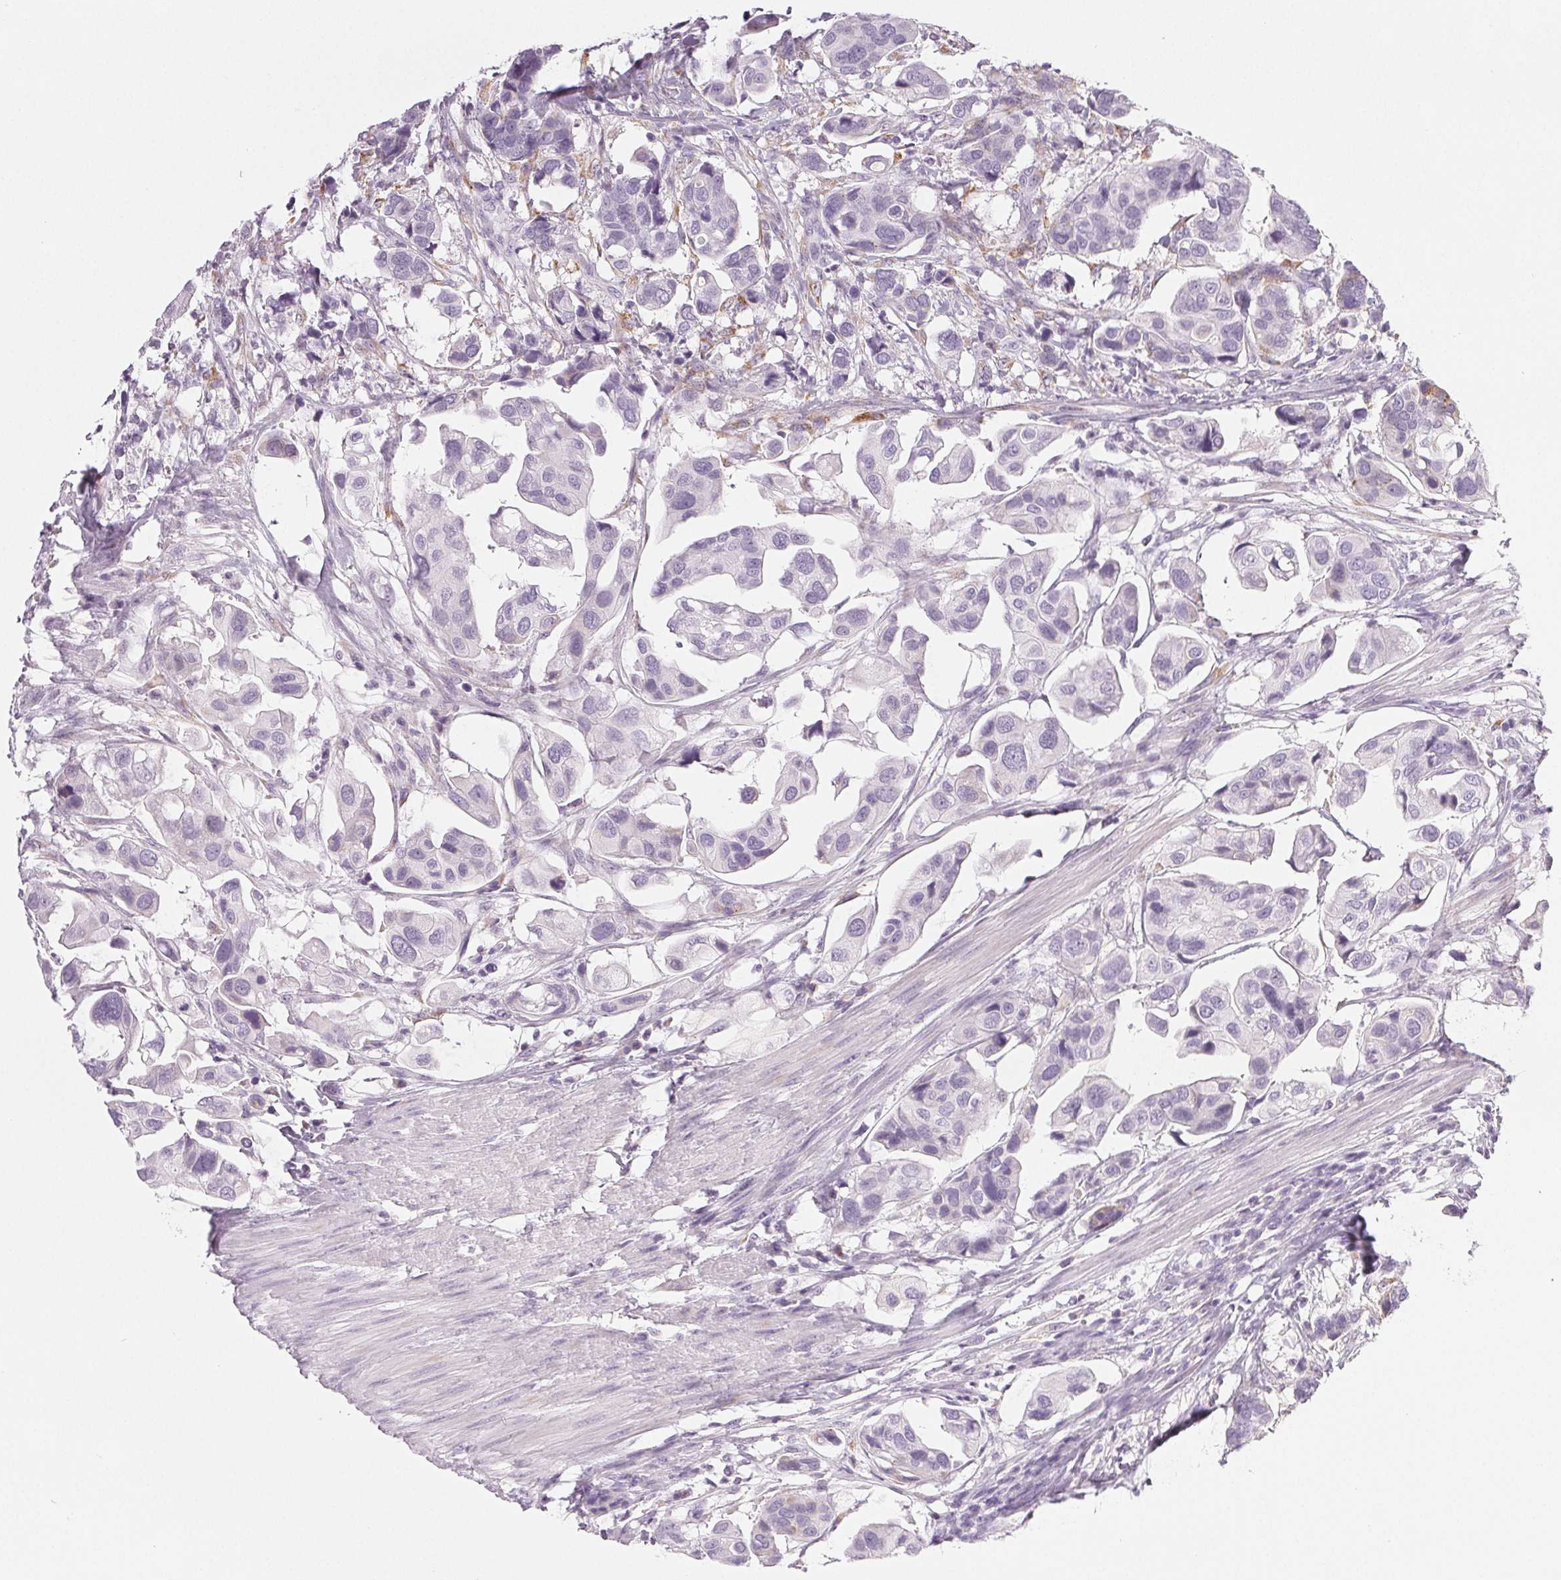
{"staining": {"intensity": "negative", "quantity": "none", "location": "none"}, "tissue": "renal cancer", "cell_type": "Tumor cells", "image_type": "cancer", "snomed": [{"axis": "morphology", "description": "Adenocarcinoma, NOS"}, {"axis": "topography", "description": "Urinary bladder"}], "caption": "There is no significant staining in tumor cells of adenocarcinoma (renal).", "gene": "COL7A1", "patient": {"sex": "male", "age": 61}}